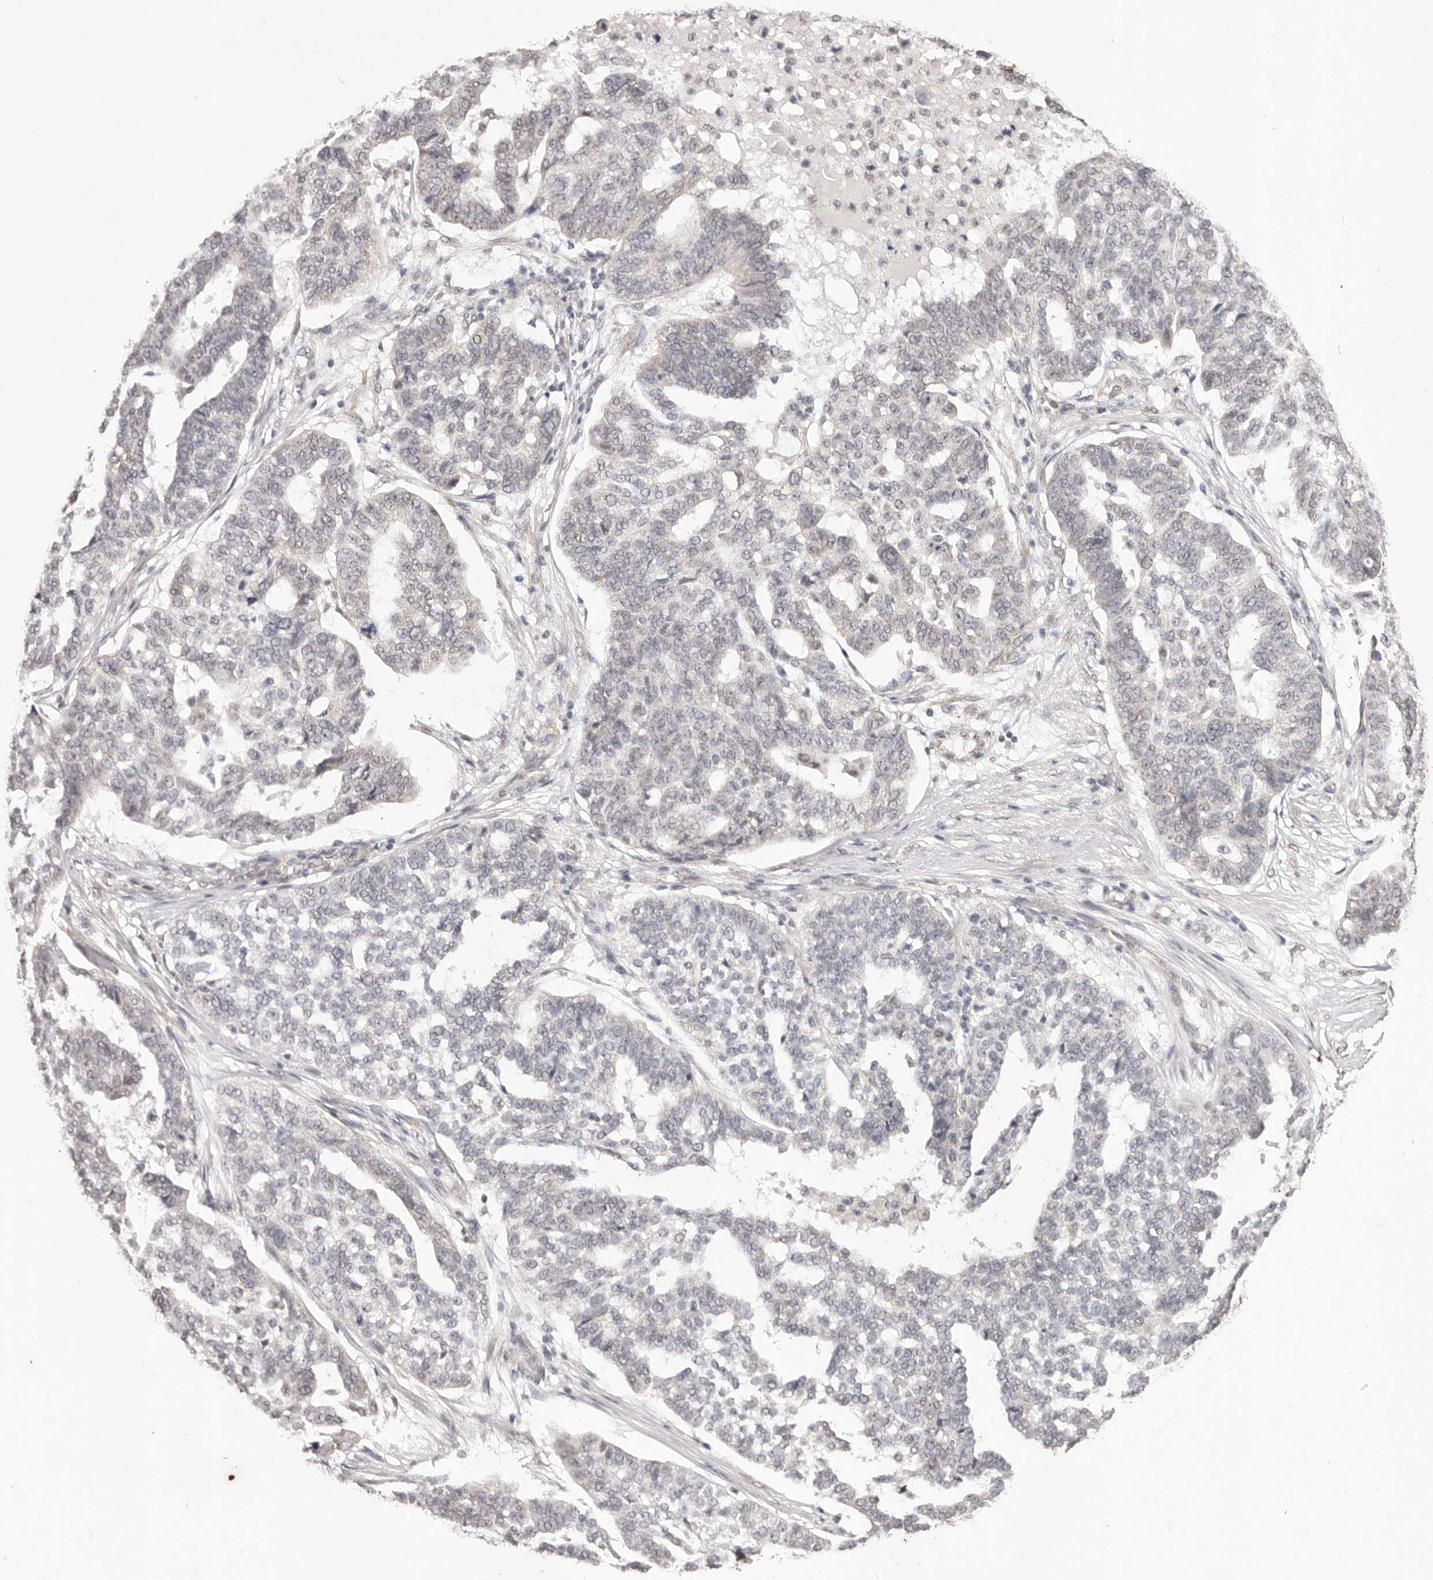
{"staining": {"intensity": "weak", "quantity": "<25%", "location": "nuclear"}, "tissue": "ovarian cancer", "cell_type": "Tumor cells", "image_type": "cancer", "snomed": [{"axis": "morphology", "description": "Cystadenocarcinoma, serous, NOS"}, {"axis": "topography", "description": "Ovary"}], "caption": "IHC of human ovarian cancer (serous cystadenocarcinoma) demonstrates no staining in tumor cells. (DAB (3,3'-diaminobenzidine) immunohistochemistry (IHC) with hematoxylin counter stain).", "gene": "RPS6KA5", "patient": {"sex": "female", "age": 59}}